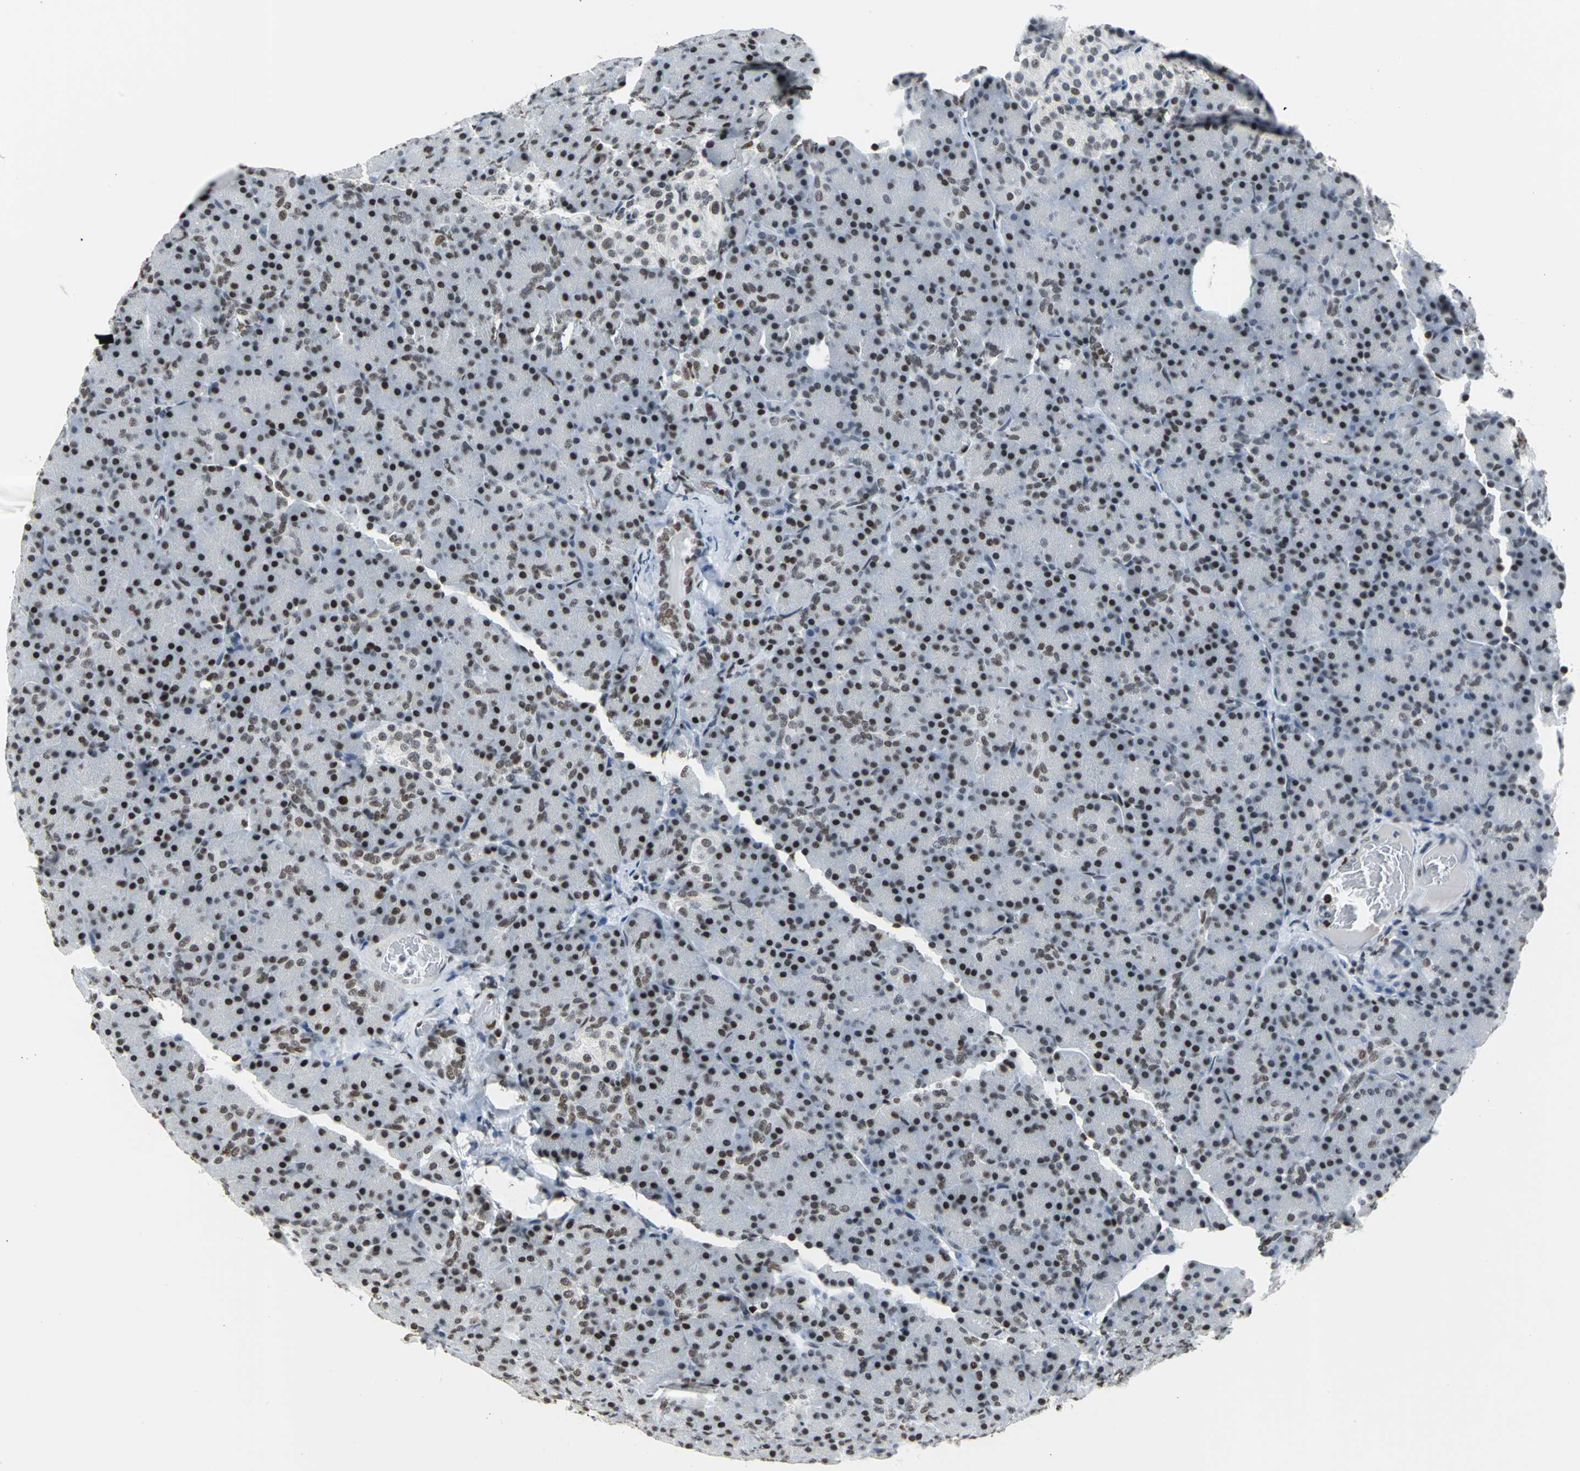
{"staining": {"intensity": "strong", "quantity": ">75%", "location": "nuclear"}, "tissue": "pancreas", "cell_type": "Exocrine glandular cells", "image_type": "normal", "snomed": [{"axis": "morphology", "description": "Normal tissue, NOS"}, {"axis": "topography", "description": "Pancreas"}], "caption": "Immunohistochemistry (IHC) image of unremarkable human pancreas stained for a protein (brown), which exhibits high levels of strong nuclear positivity in about >75% of exocrine glandular cells.", "gene": "HNRNPD", "patient": {"sex": "female", "age": 43}}